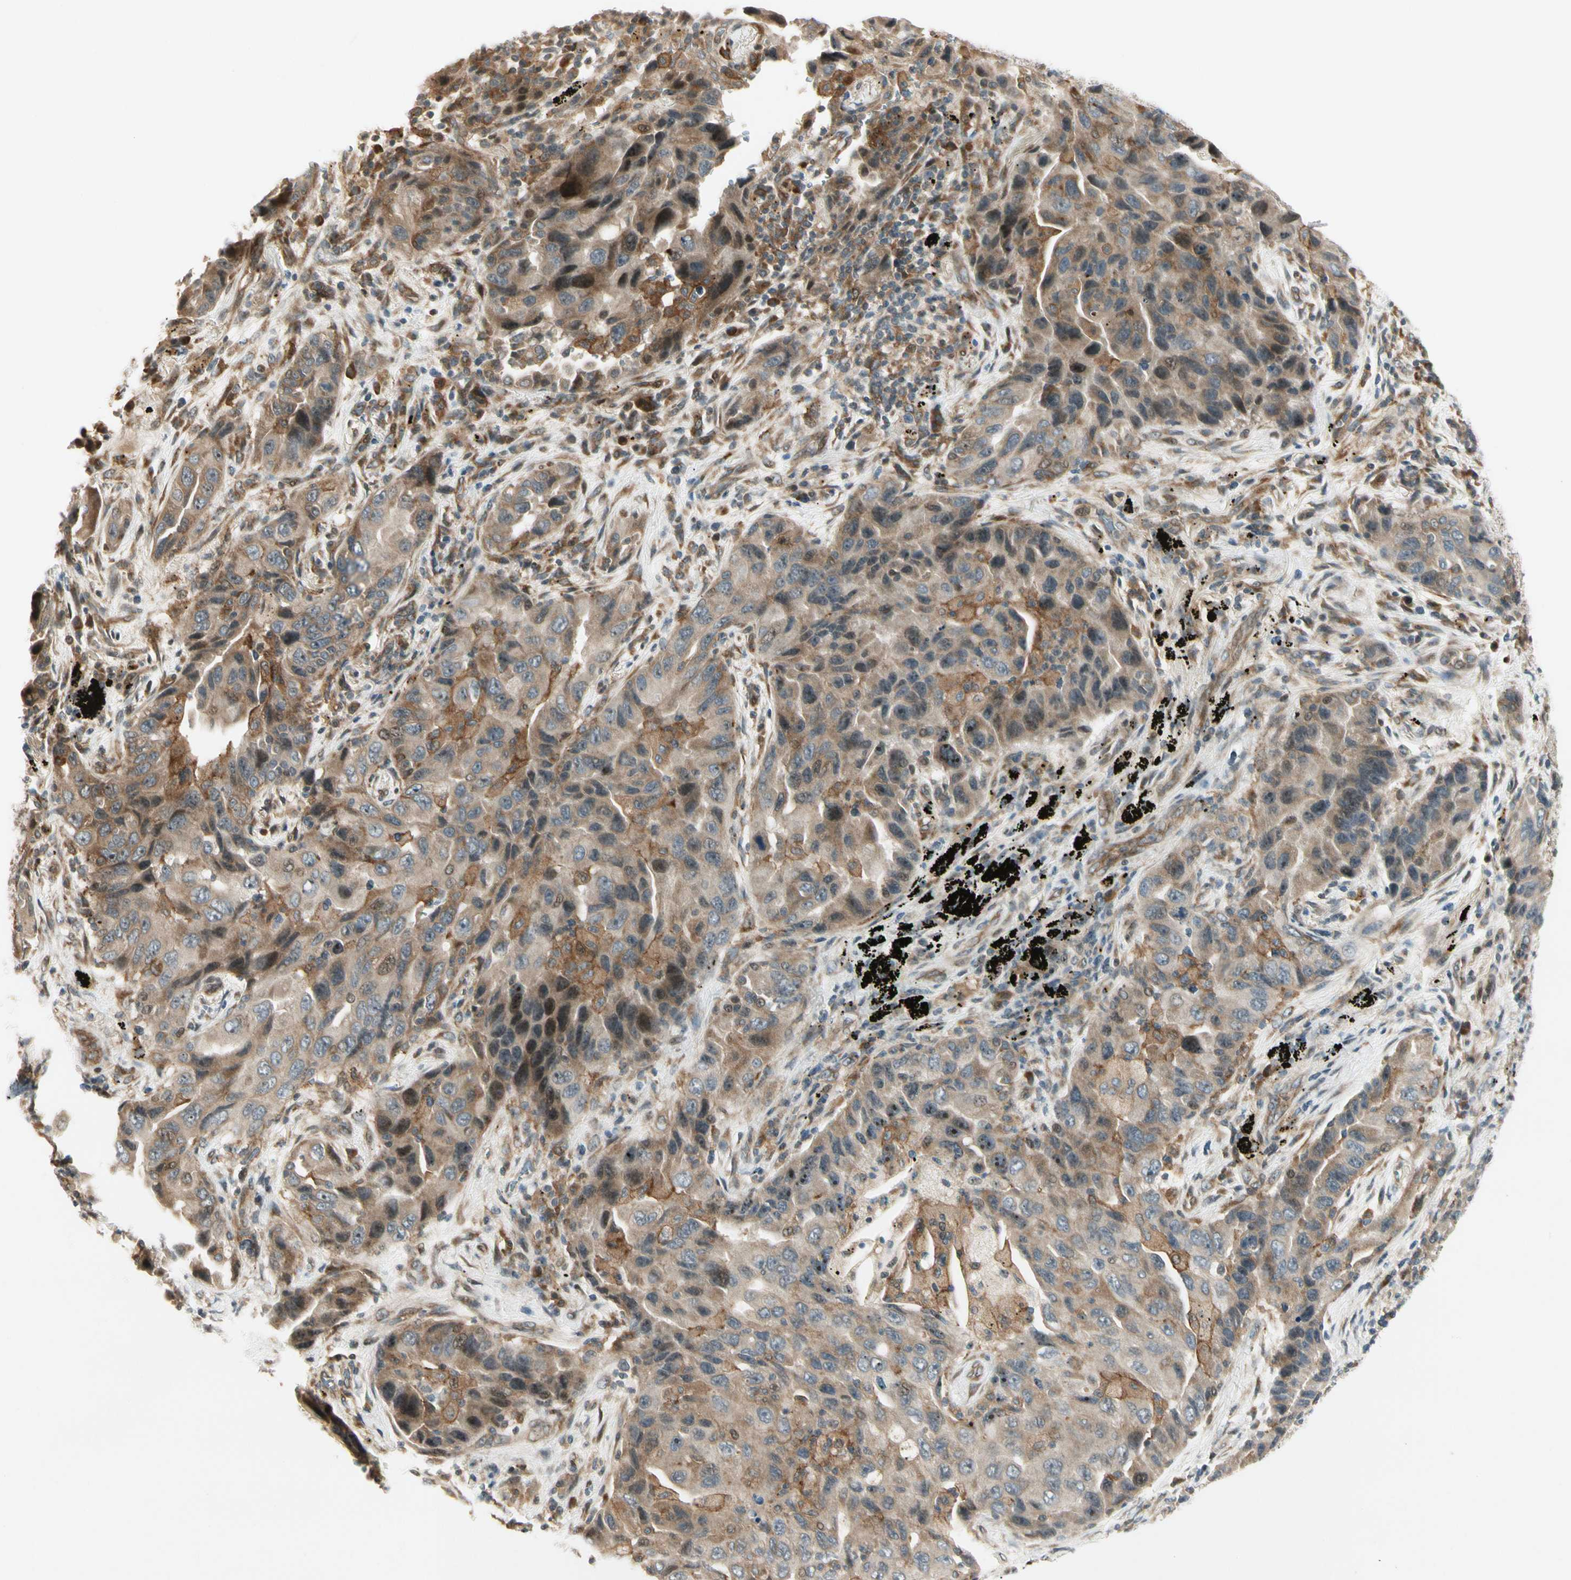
{"staining": {"intensity": "moderate", "quantity": "25%-75%", "location": "cytoplasmic/membranous"}, "tissue": "lung cancer", "cell_type": "Tumor cells", "image_type": "cancer", "snomed": [{"axis": "morphology", "description": "Adenocarcinoma, NOS"}, {"axis": "topography", "description": "Lung"}], "caption": "Adenocarcinoma (lung) stained for a protein (brown) exhibits moderate cytoplasmic/membranous positive staining in approximately 25%-75% of tumor cells.", "gene": "FNDC3B", "patient": {"sex": "female", "age": 65}}